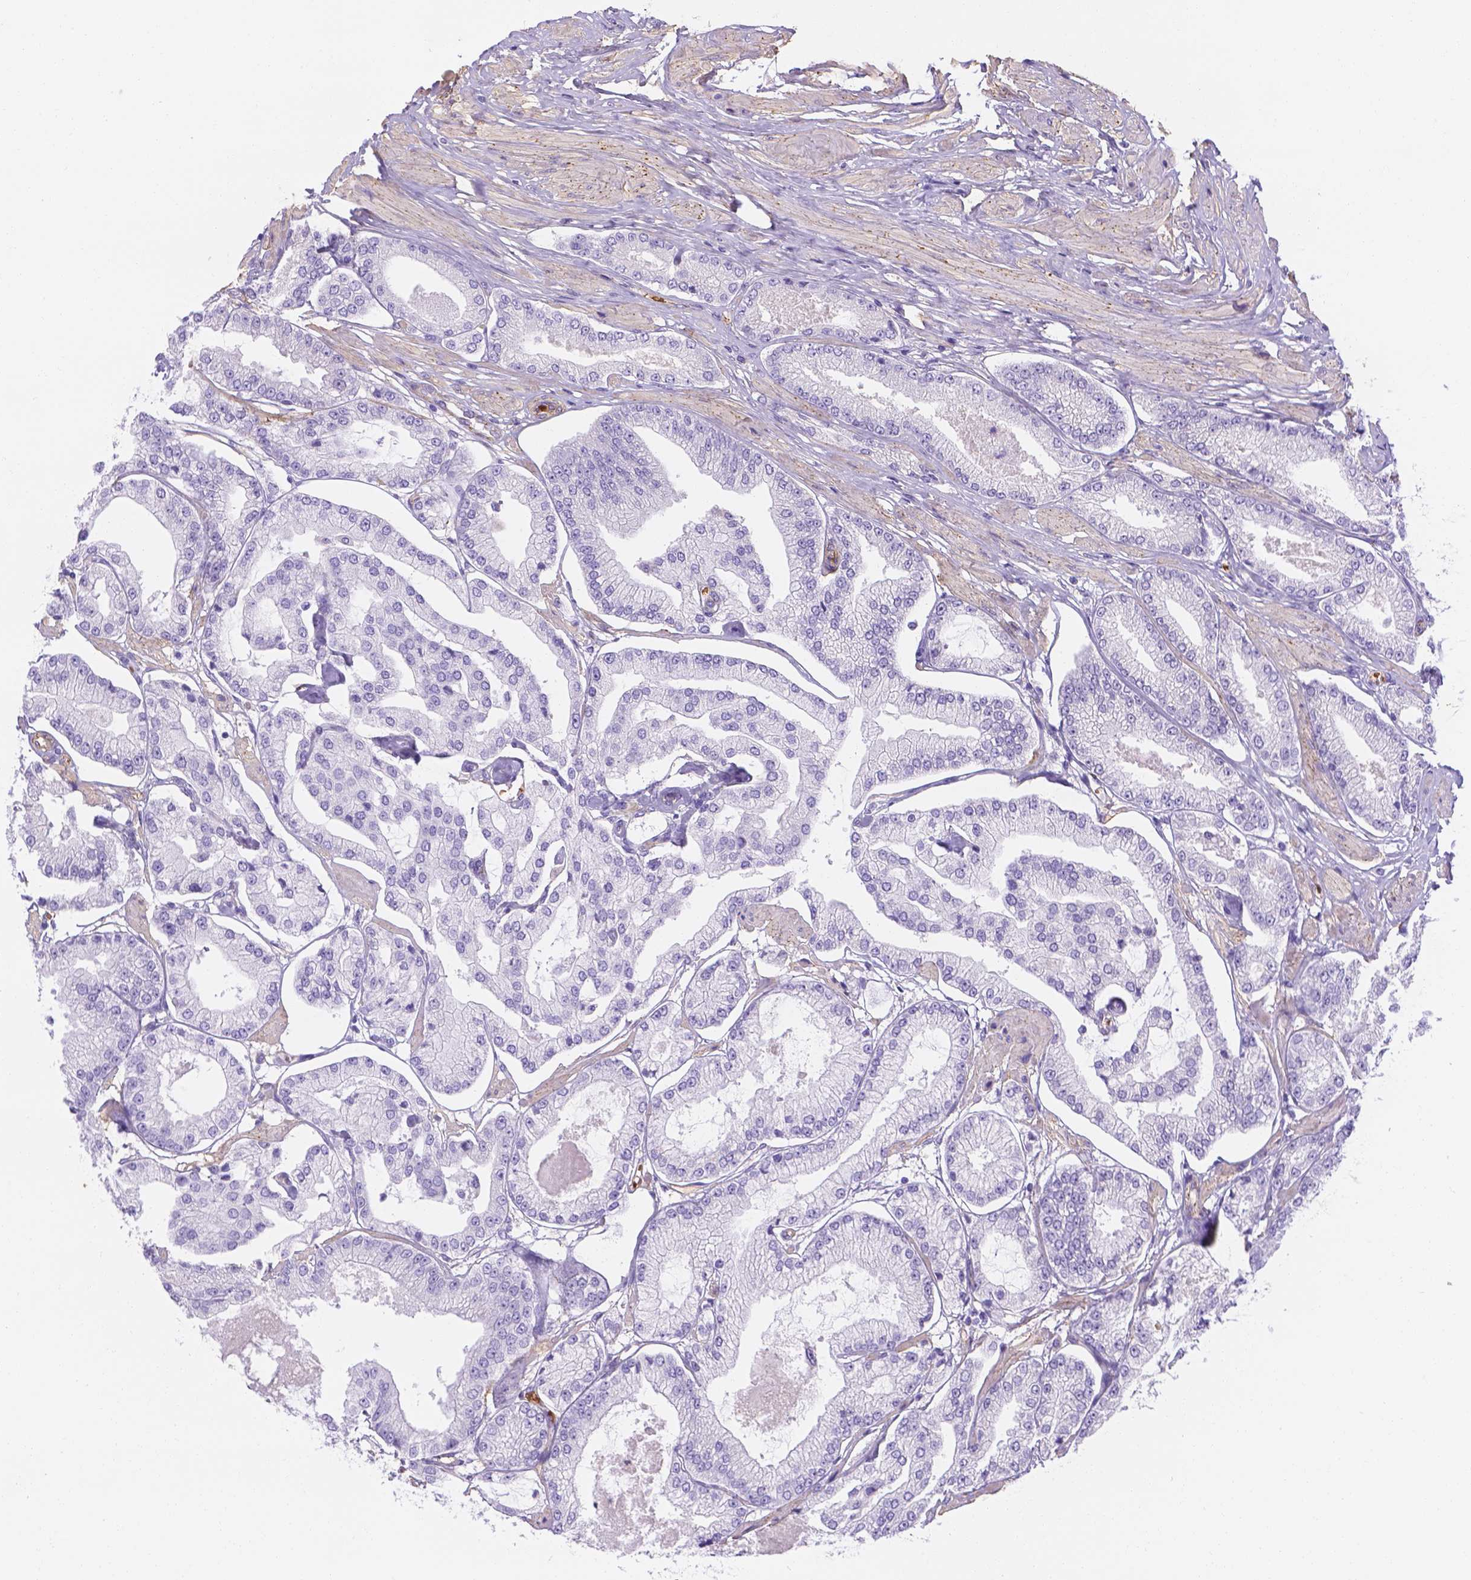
{"staining": {"intensity": "negative", "quantity": "none", "location": "none"}, "tissue": "prostate cancer", "cell_type": "Tumor cells", "image_type": "cancer", "snomed": [{"axis": "morphology", "description": "Adenocarcinoma, Low grade"}, {"axis": "topography", "description": "Prostate"}], "caption": "There is no significant expression in tumor cells of adenocarcinoma (low-grade) (prostate).", "gene": "SLC40A1", "patient": {"sex": "male", "age": 55}}